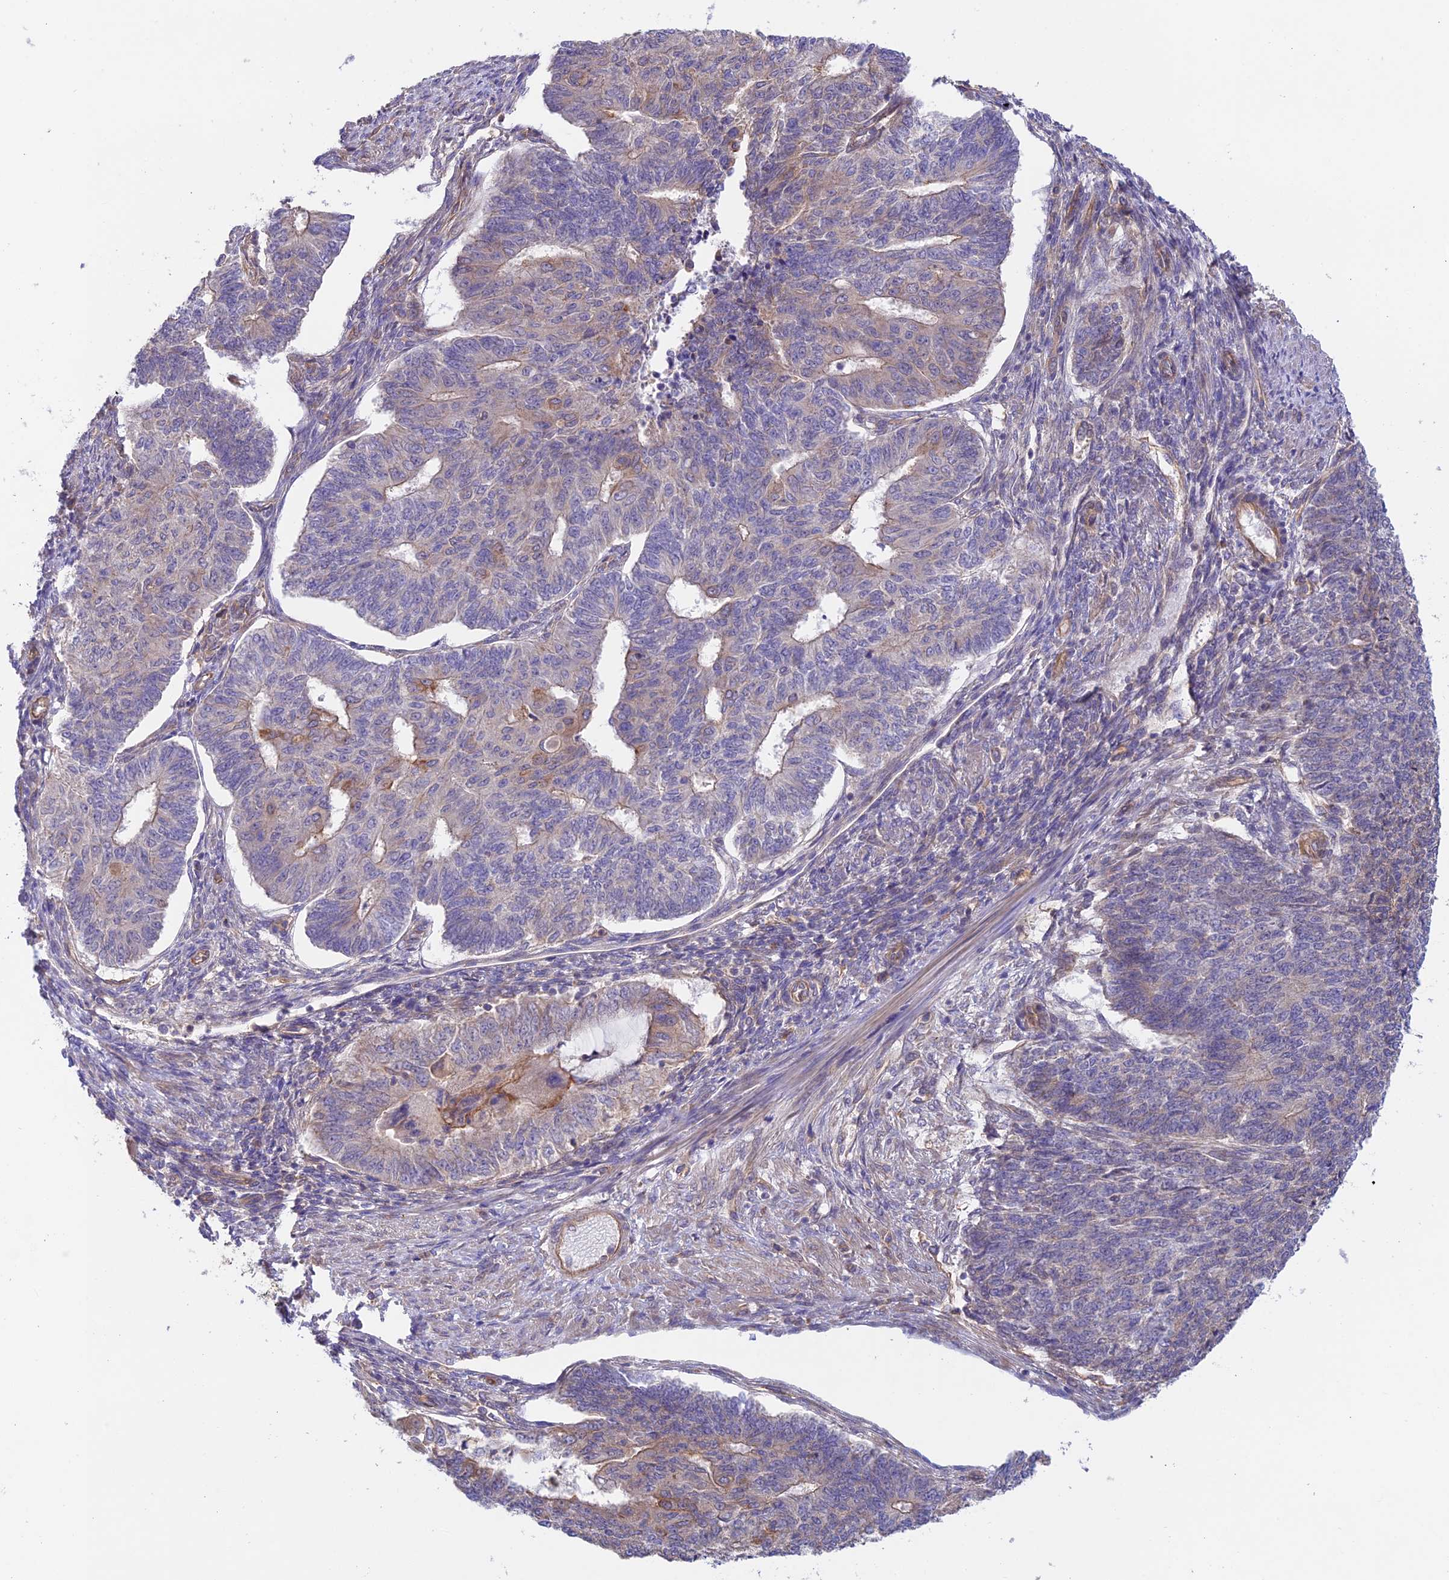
{"staining": {"intensity": "weak", "quantity": "<25%", "location": "cytoplasmic/membranous"}, "tissue": "endometrial cancer", "cell_type": "Tumor cells", "image_type": "cancer", "snomed": [{"axis": "morphology", "description": "Adenocarcinoma, NOS"}, {"axis": "topography", "description": "Endometrium"}], "caption": "High magnification brightfield microscopy of endometrial adenocarcinoma stained with DAB (brown) and counterstained with hematoxylin (blue): tumor cells show no significant positivity.", "gene": "MYO9A", "patient": {"sex": "female", "age": 32}}